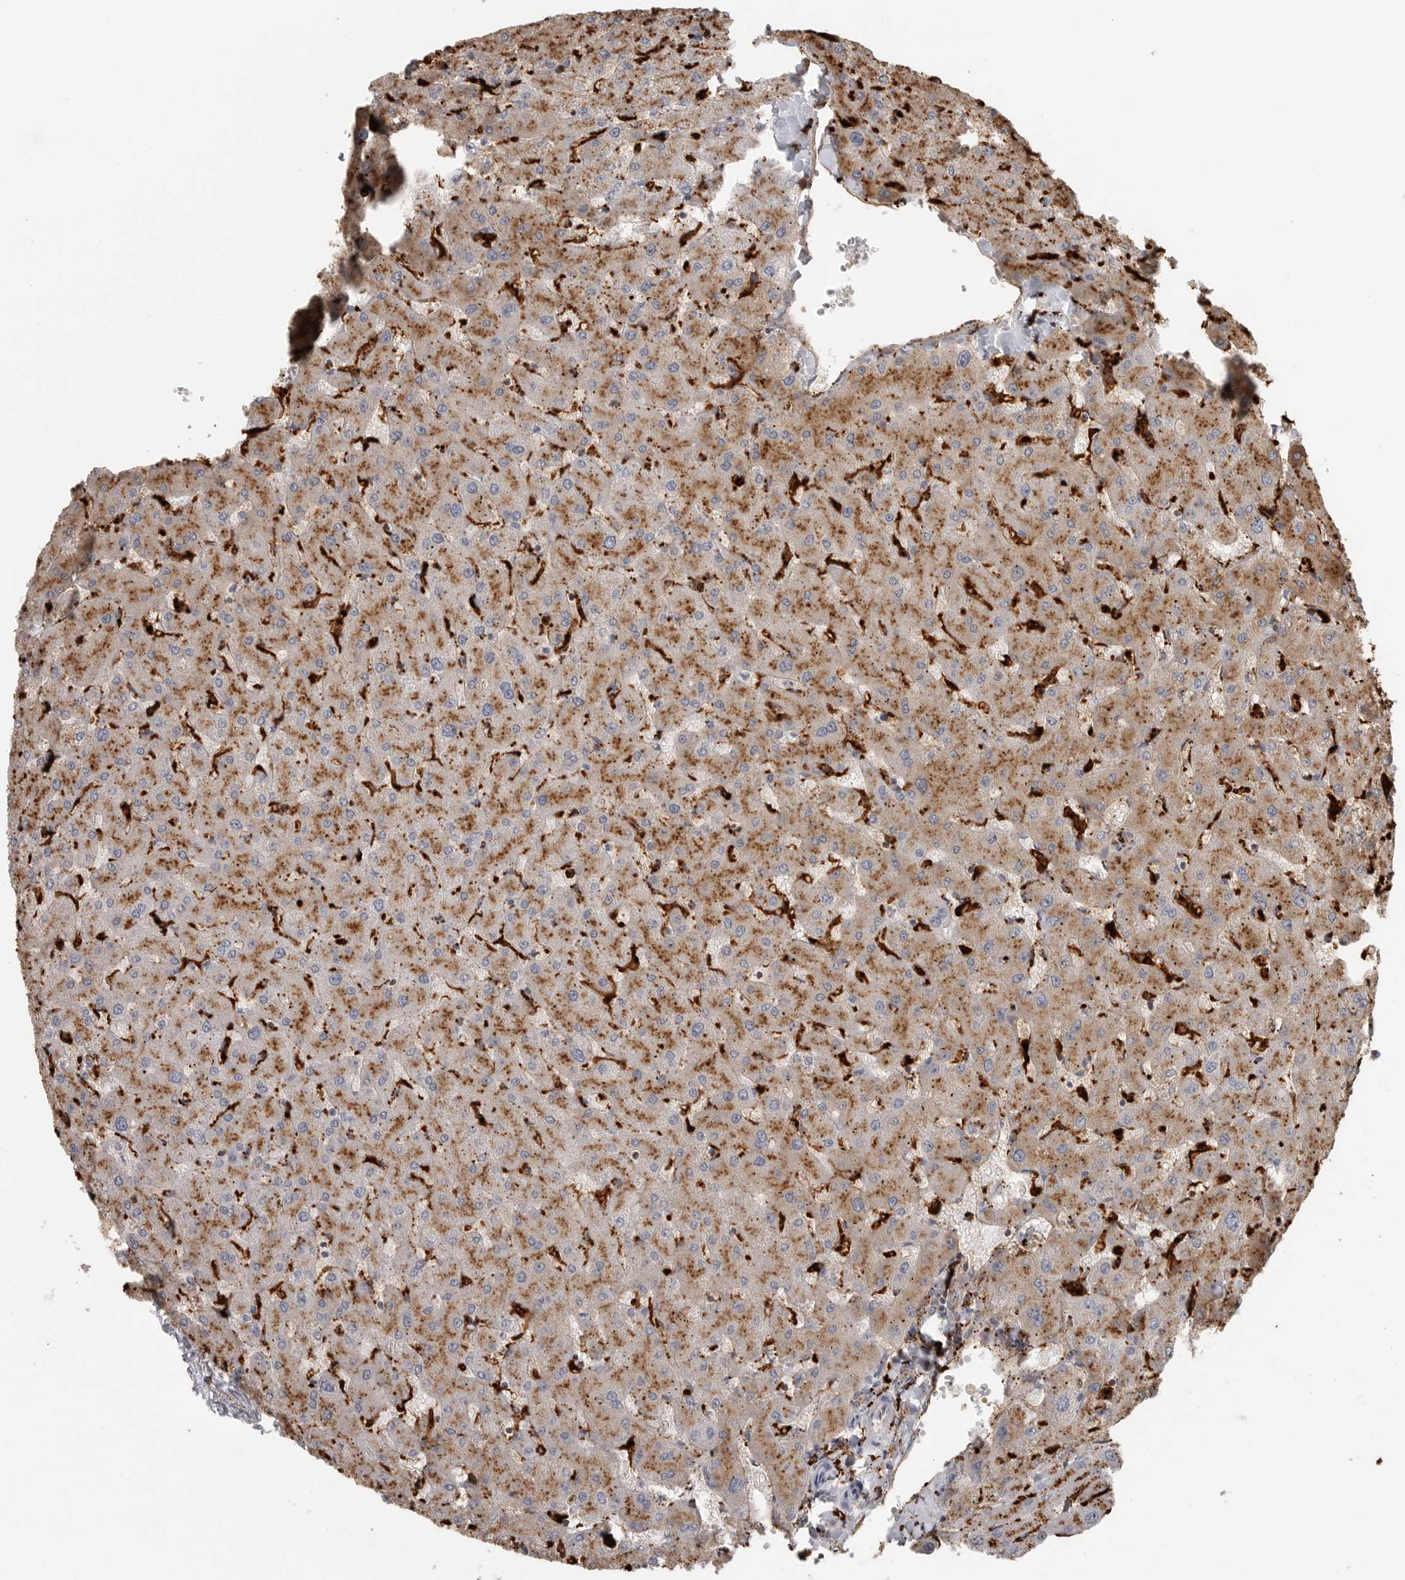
{"staining": {"intensity": "moderate", "quantity": ">75%", "location": "cytoplasmic/membranous"}, "tissue": "liver", "cell_type": "Cholangiocytes", "image_type": "normal", "snomed": [{"axis": "morphology", "description": "Normal tissue, NOS"}, {"axis": "topography", "description": "Liver"}], "caption": "A high-resolution image shows immunohistochemistry staining of normal liver, which displays moderate cytoplasmic/membranous positivity in approximately >75% of cholangiocytes. The protein is stained brown, and the nuclei are stained in blue (DAB IHC with brightfield microscopy, high magnification).", "gene": "IFI30", "patient": {"sex": "female", "age": 63}}